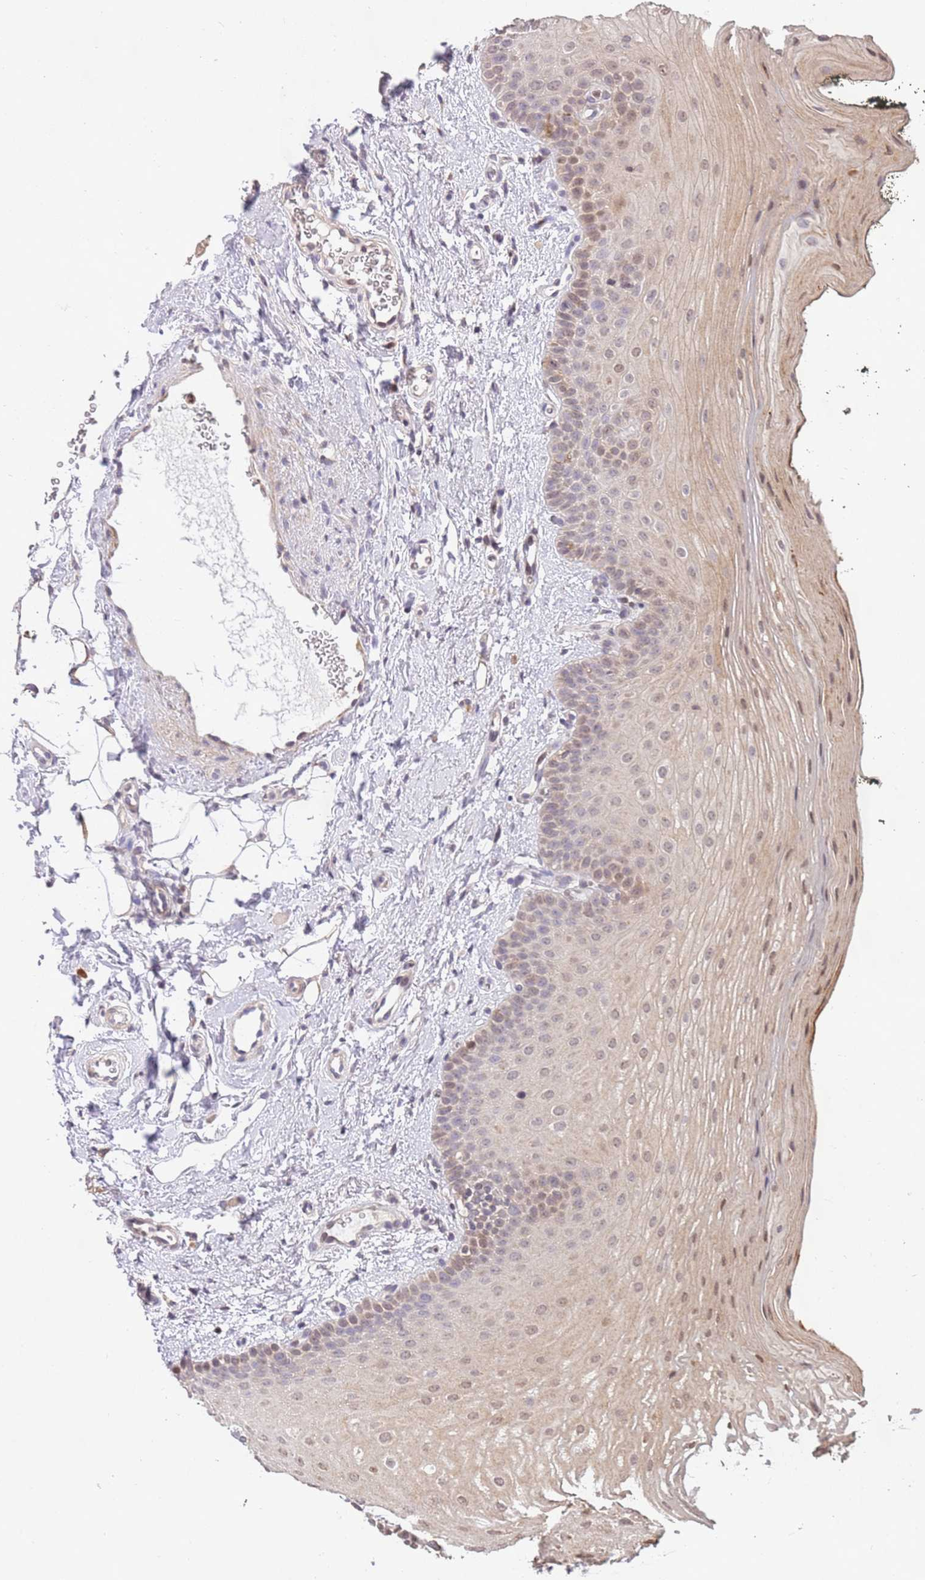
{"staining": {"intensity": "moderate", "quantity": ">75%", "location": "cytoplasmic/membranous,nuclear"}, "tissue": "oral mucosa", "cell_type": "Squamous epithelial cells", "image_type": "normal", "snomed": [{"axis": "morphology", "description": "No evidence of malignacy"}, {"axis": "topography", "description": "Oral tissue"}, {"axis": "topography", "description": "Head-Neck"}], "caption": "Oral mucosa stained for a protein (brown) demonstrates moderate cytoplasmic/membranous,nuclear positive expression in about >75% of squamous epithelial cells.", "gene": "SLC16A4", "patient": {"sex": "male", "age": 68}}